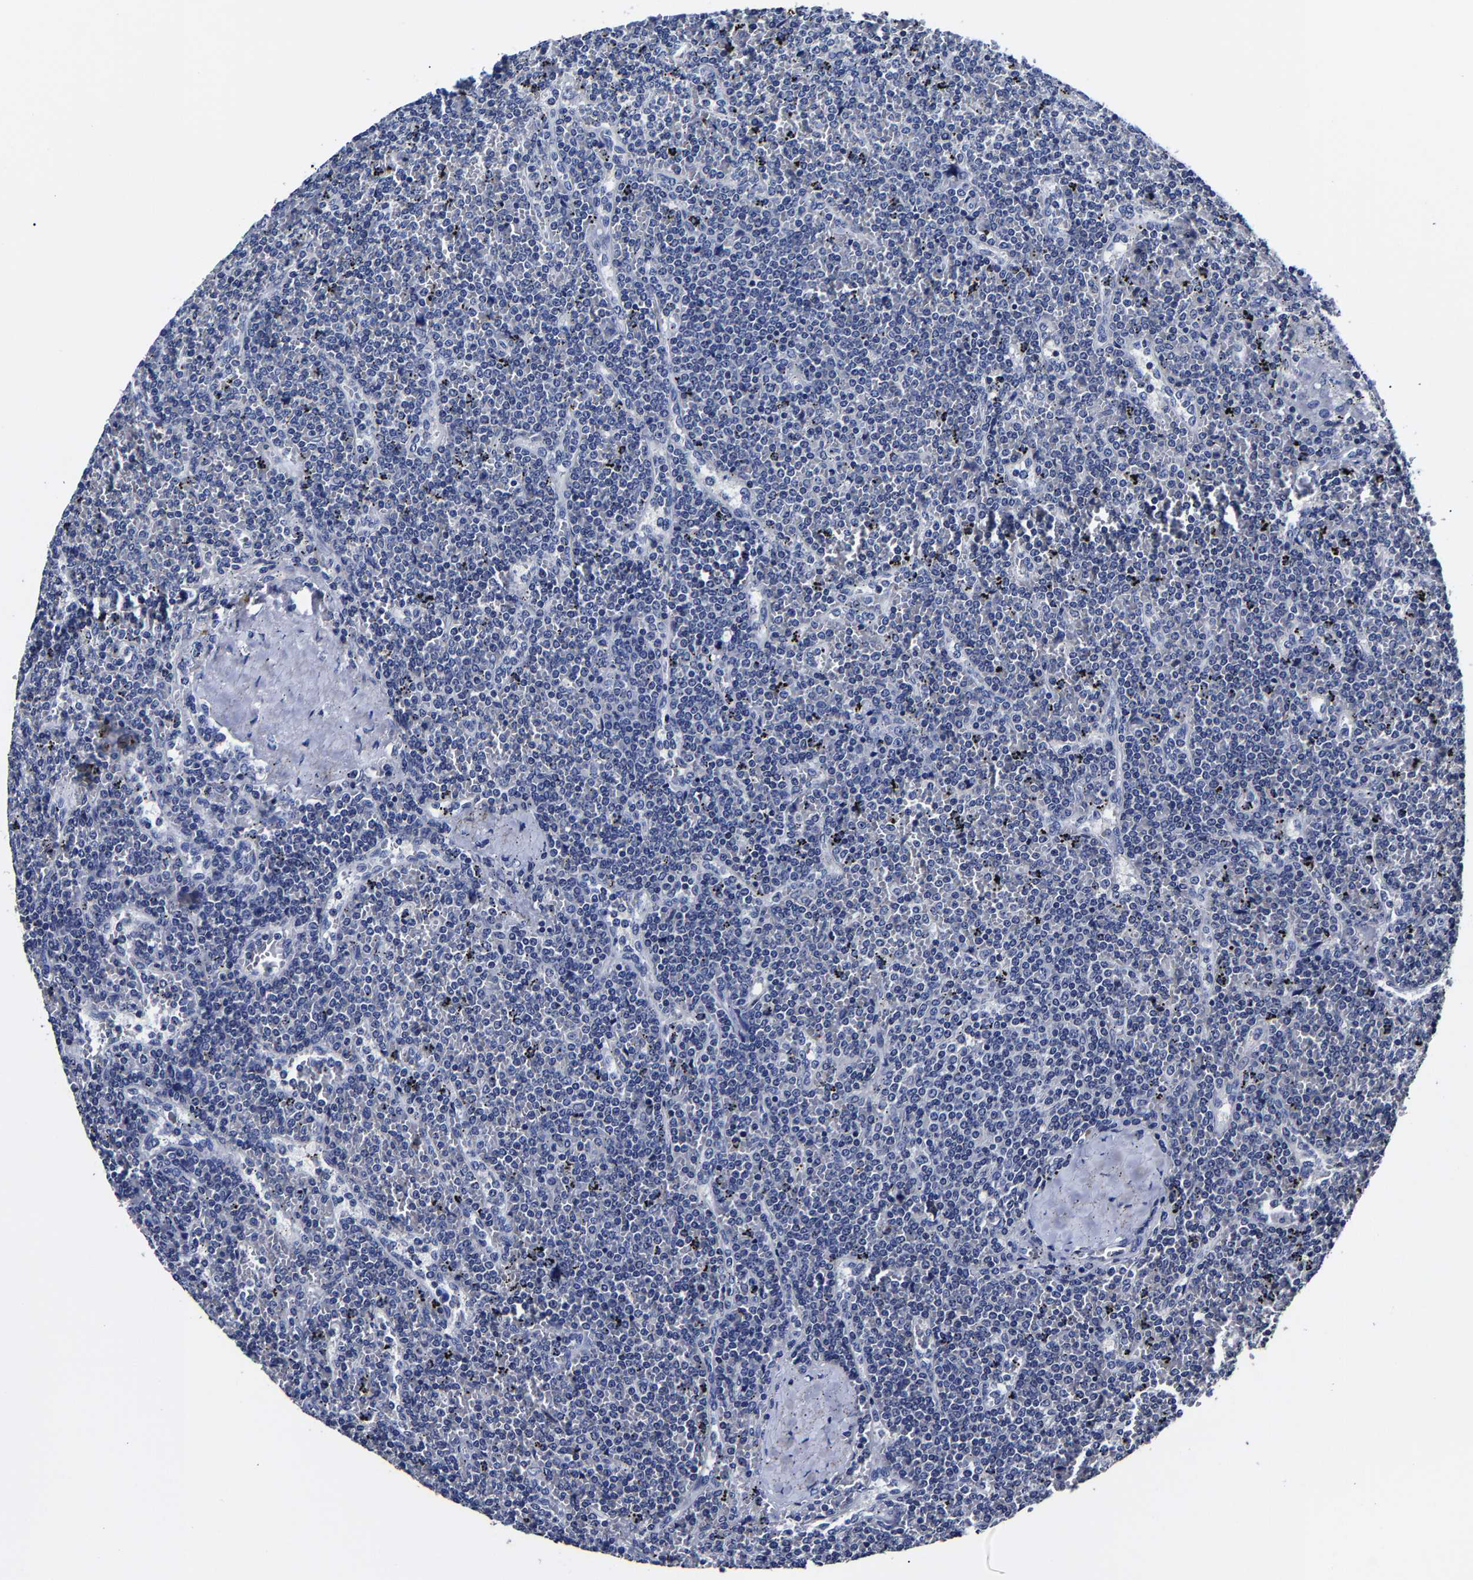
{"staining": {"intensity": "negative", "quantity": "none", "location": "none"}, "tissue": "lymphoma", "cell_type": "Tumor cells", "image_type": "cancer", "snomed": [{"axis": "morphology", "description": "Malignant lymphoma, non-Hodgkin's type, Low grade"}, {"axis": "topography", "description": "Spleen"}], "caption": "This is a micrograph of IHC staining of lymphoma, which shows no staining in tumor cells. (DAB immunohistochemistry with hematoxylin counter stain).", "gene": "AKAP4", "patient": {"sex": "female", "age": 19}}